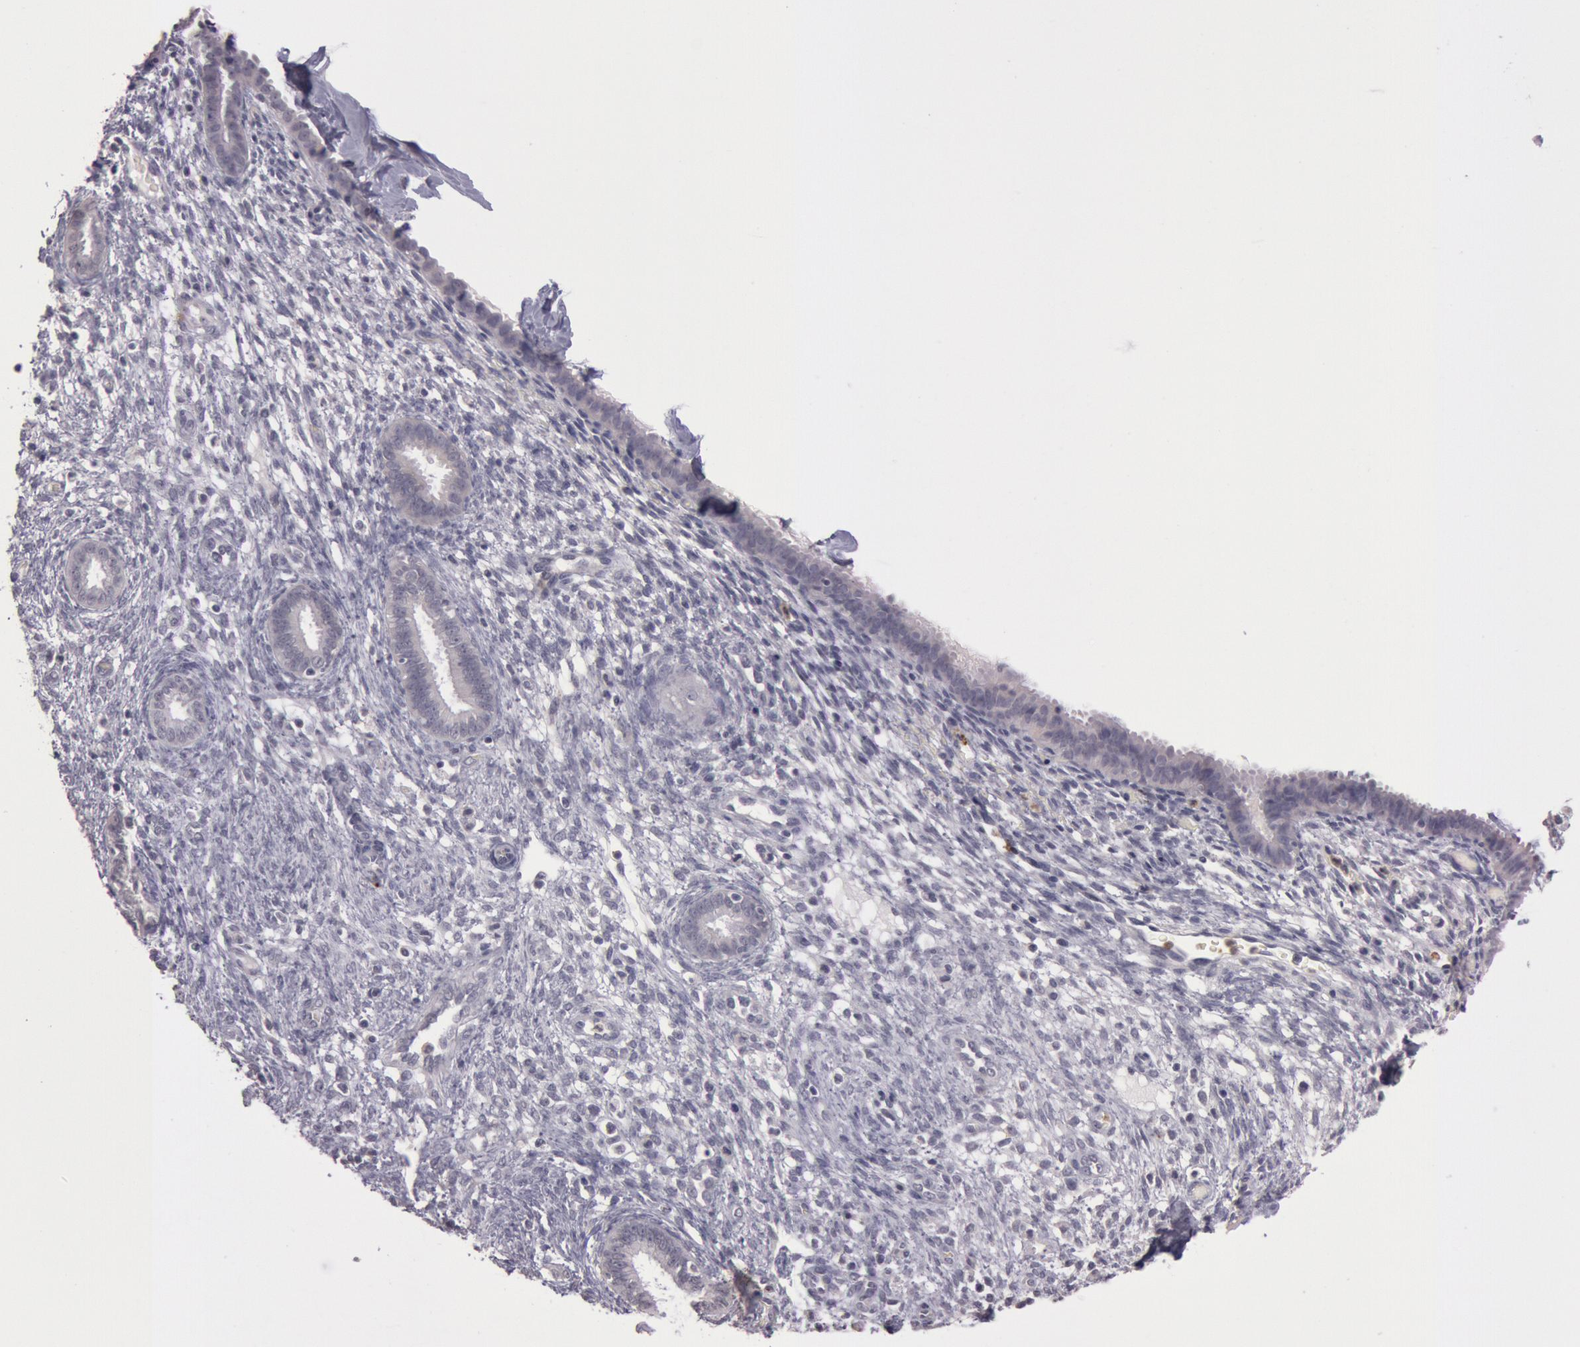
{"staining": {"intensity": "negative", "quantity": "none", "location": "none"}, "tissue": "endometrium", "cell_type": "Cells in endometrial stroma", "image_type": "normal", "snomed": [{"axis": "morphology", "description": "Normal tissue, NOS"}, {"axis": "topography", "description": "Endometrium"}], "caption": "Immunohistochemistry of benign endometrium reveals no expression in cells in endometrial stroma. (Stains: DAB IHC with hematoxylin counter stain, Microscopy: brightfield microscopy at high magnification).", "gene": "KDM6A", "patient": {"sex": "female", "age": 72}}